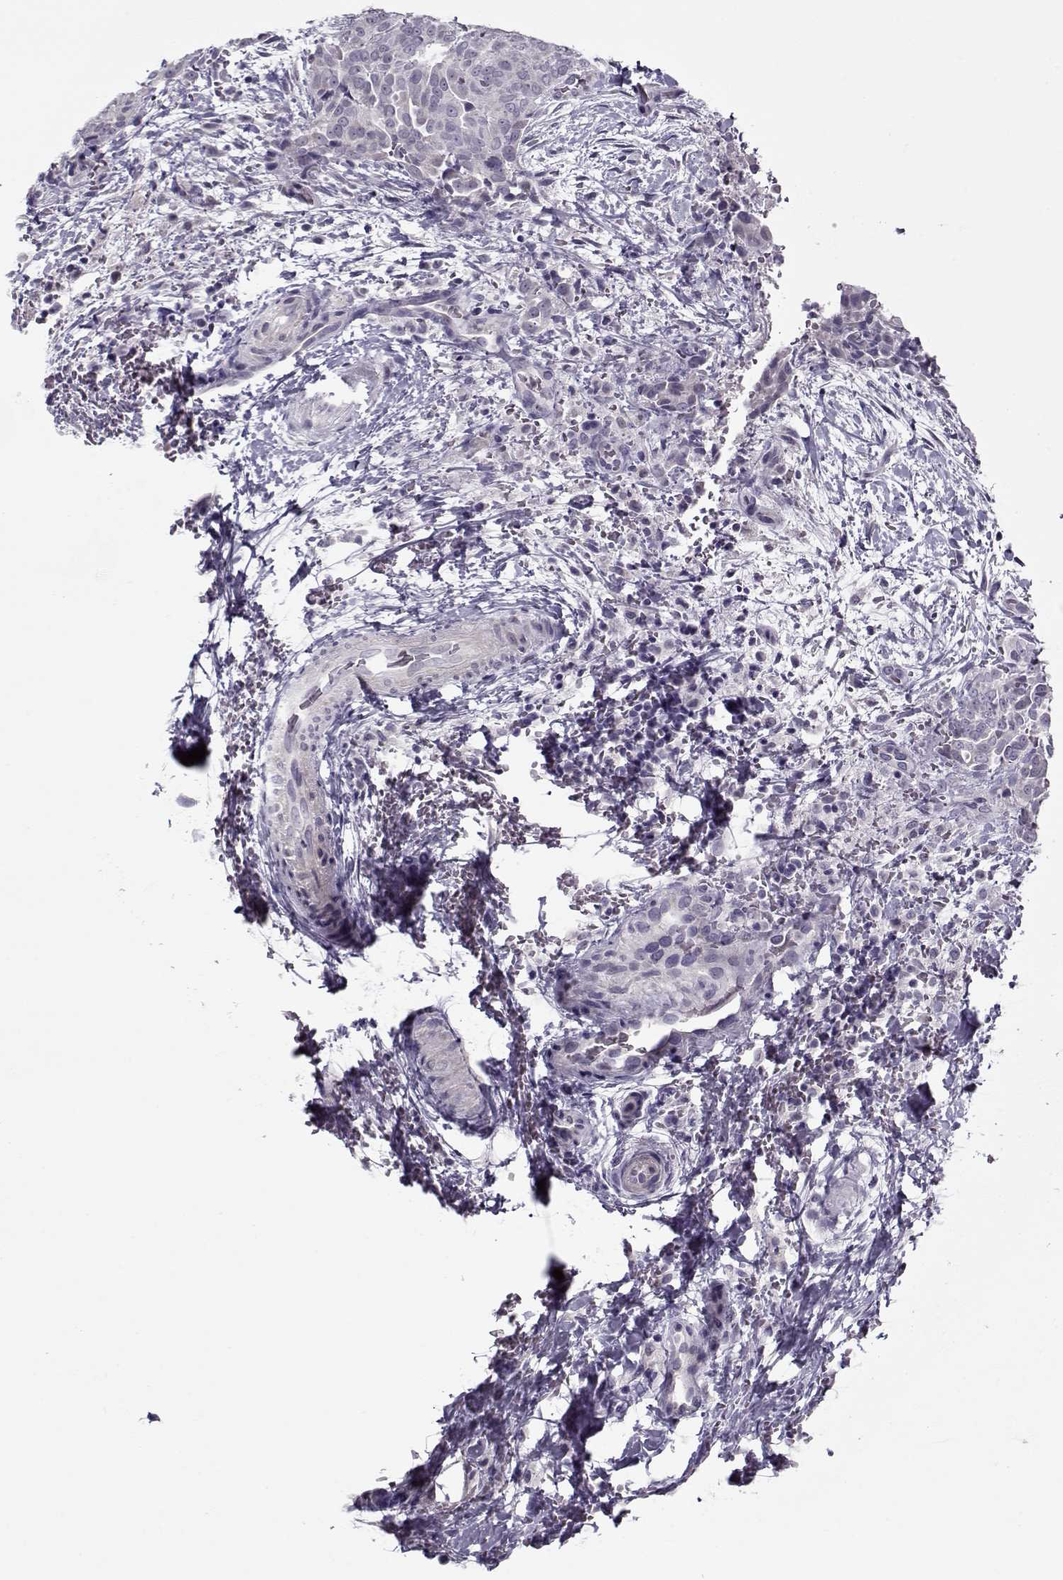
{"staining": {"intensity": "negative", "quantity": "none", "location": "none"}, "tissue": "thyroid cancer", "cell_type": "Tumor cells", "image_type": "cancer", "snomed": [{"axis": "morphology", "description": "Papillary adenocarcinoma, NOS"}, {"axis": "topography", "description": "Thyroid gland"}], "caption": "The micrograph exhibits no staining of tumor cells in thyroid cancer.", "gene": "CIBAR1", "patient": {"sex": "male", "age": 61}}